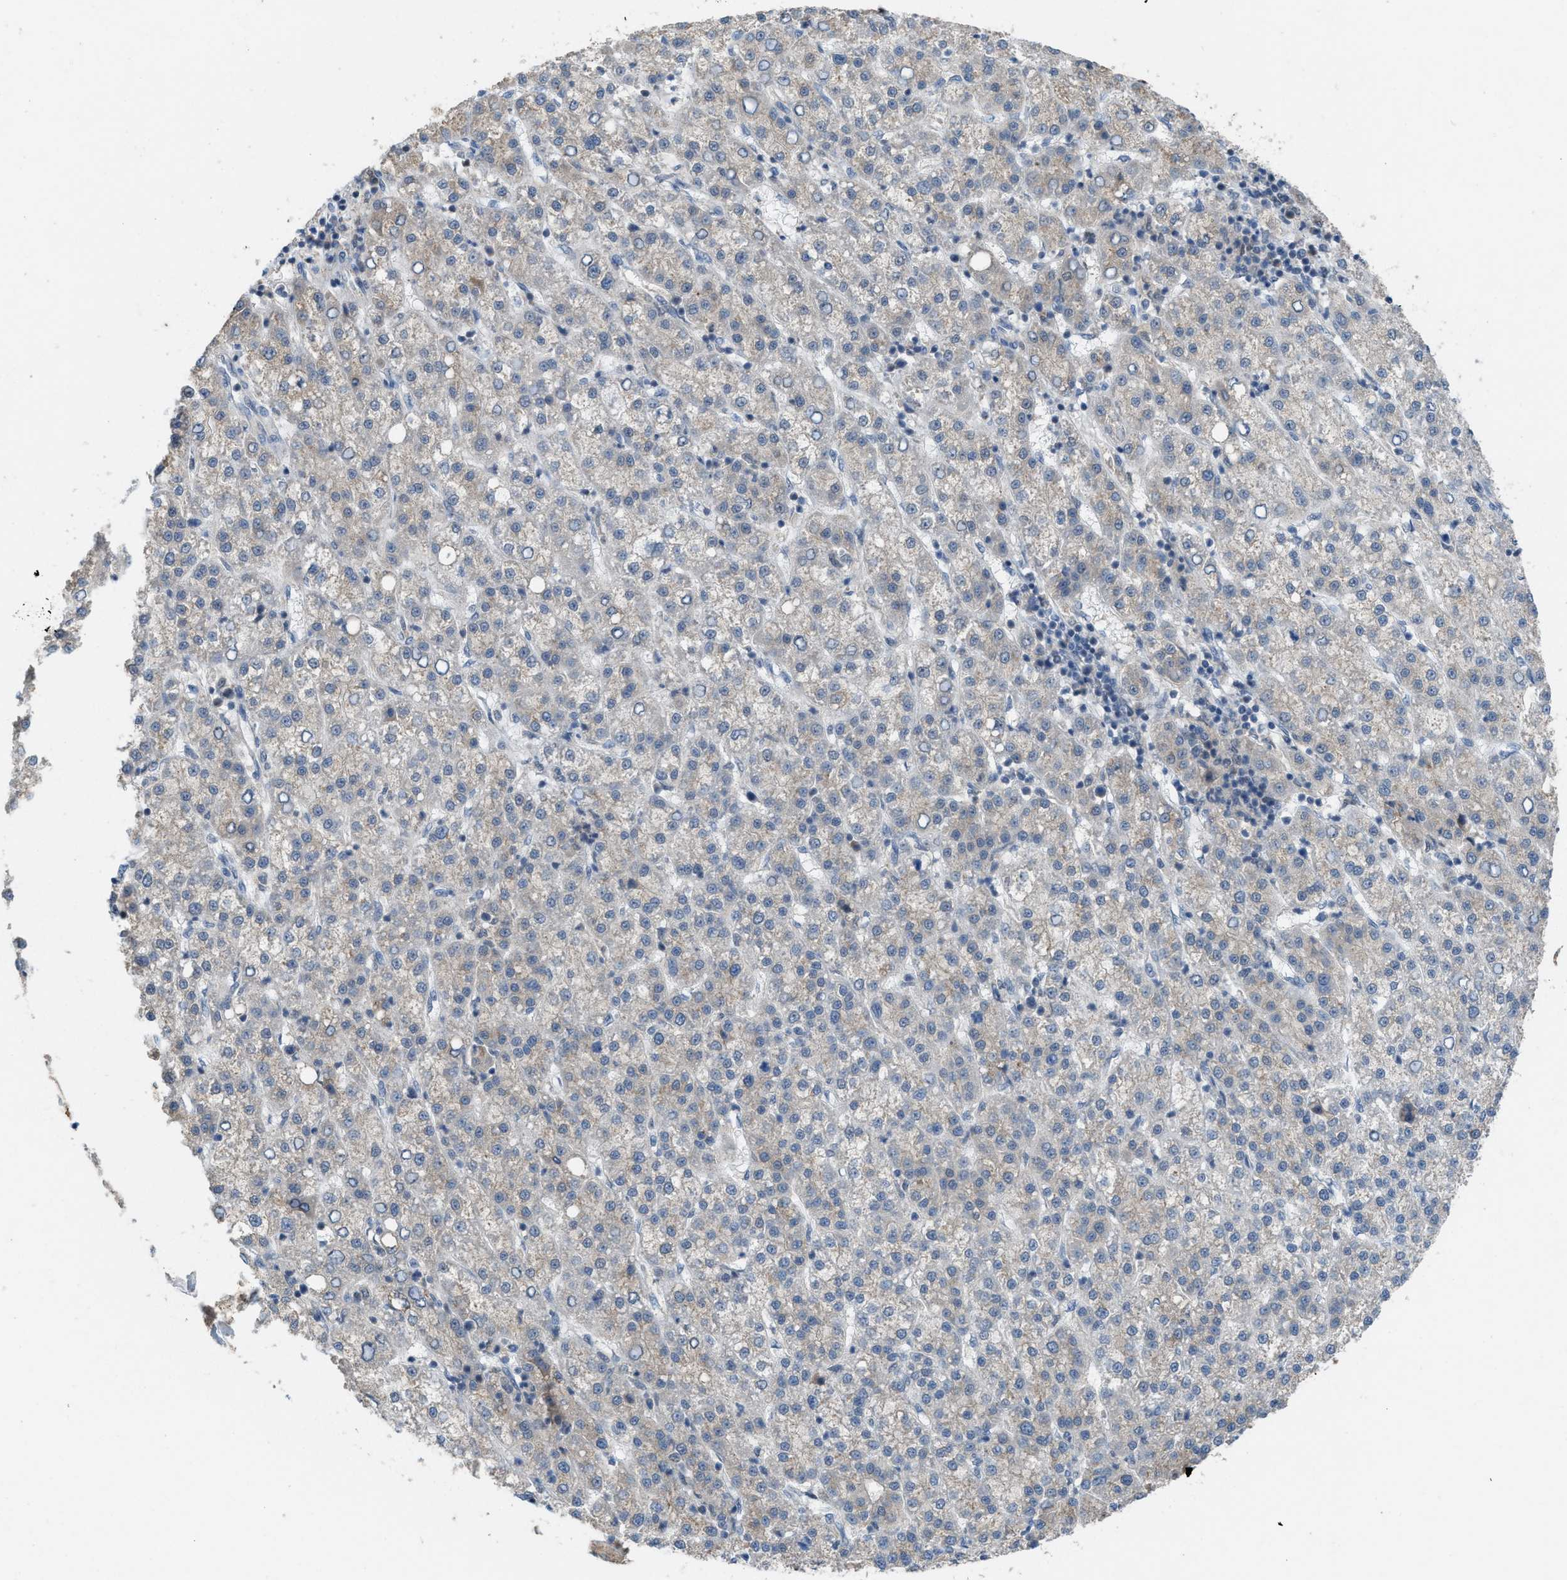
{"staining": {"intensity": "weak", "quantity": "<25%", "location": "cytoplasmic/membranous"}, "tissue": "liver cancer", "cell_type": "Tumor cells", "image_type": "cancer", "snomed": [{"axis": "morphology", "description": "Carcinoma, Hepatocellular, NOS"}, {"axis": "topography", "description": "Liver"}], "caption": "Immunohistochemistry (IHC) micrograph of neoplastic tissue: liver cancer (hepatocellular carcinoma) stained with DAB demonstrates no significant protein staining in tumor cells. The staining was performed using DAB (3,3'-diaminobenzidine) to visualize the protein expression in brown, while the nuclei were stained in blue with hematoxylin (Magnification: 20x).", "gene": "PLAA", "patient": {"sex": "female", "age": 58}}